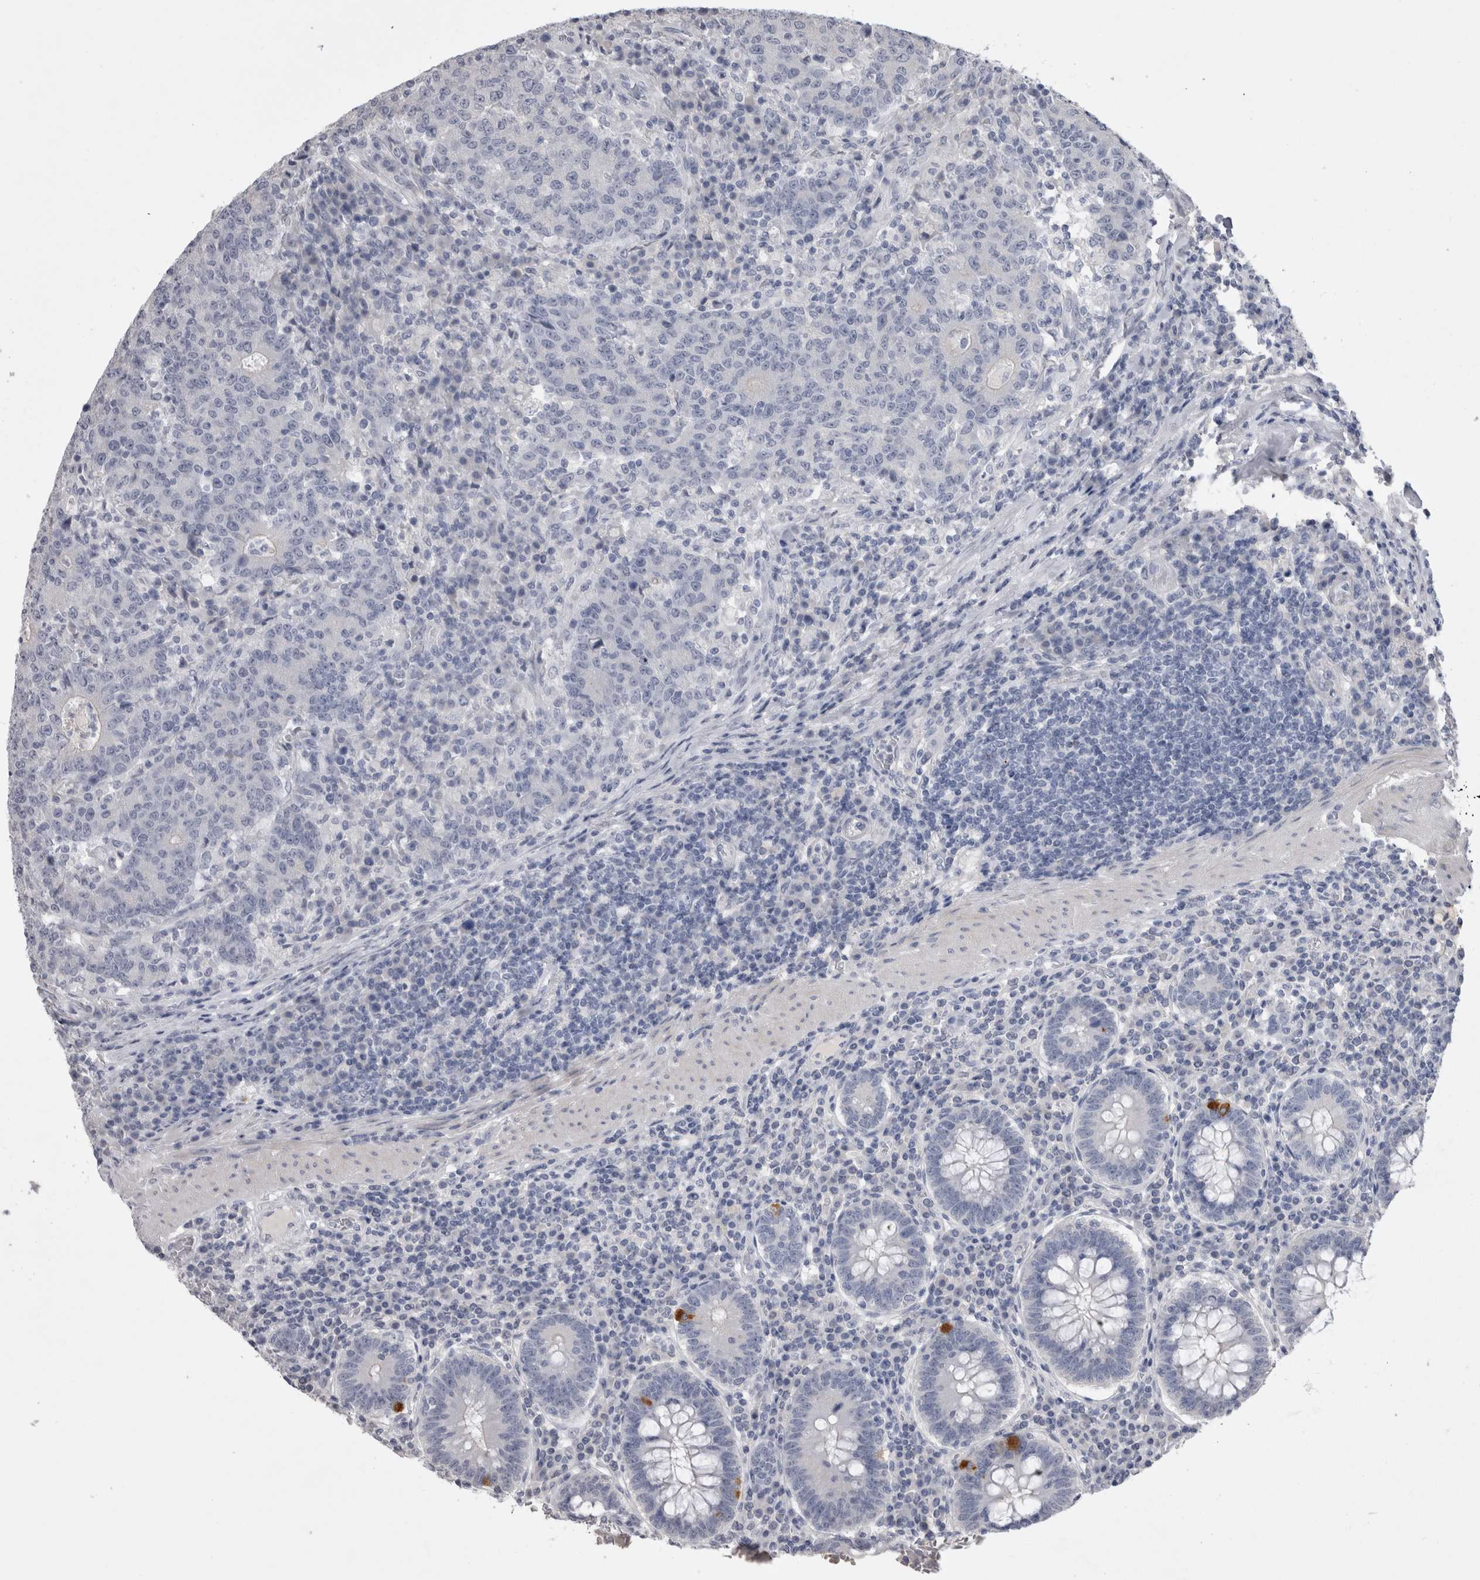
{"staining": {"intensity": "negative", "quantity": "none", "location": "none"}, "tissue": "colorectal cancer", "cell_type": "Tumor cells", "image_type": "cancer", "snomed": [{"axis": "morphology", "description": "Adenocarcinoma, NOS"}, {"axis": "topography", "description": "Colon"}], "caption": "Immunohistochemistry (IHC) micrograph of human adenocarcinoma (colorectal) stained for a protein (brown), which demonstrates no staining in tumor cells. (DAB (3,3'-diaminobenzidine) IHC with hematoxylin counter stain).", "gene": "ADAM2", "patient": {"sex": "female", "age": 75}}